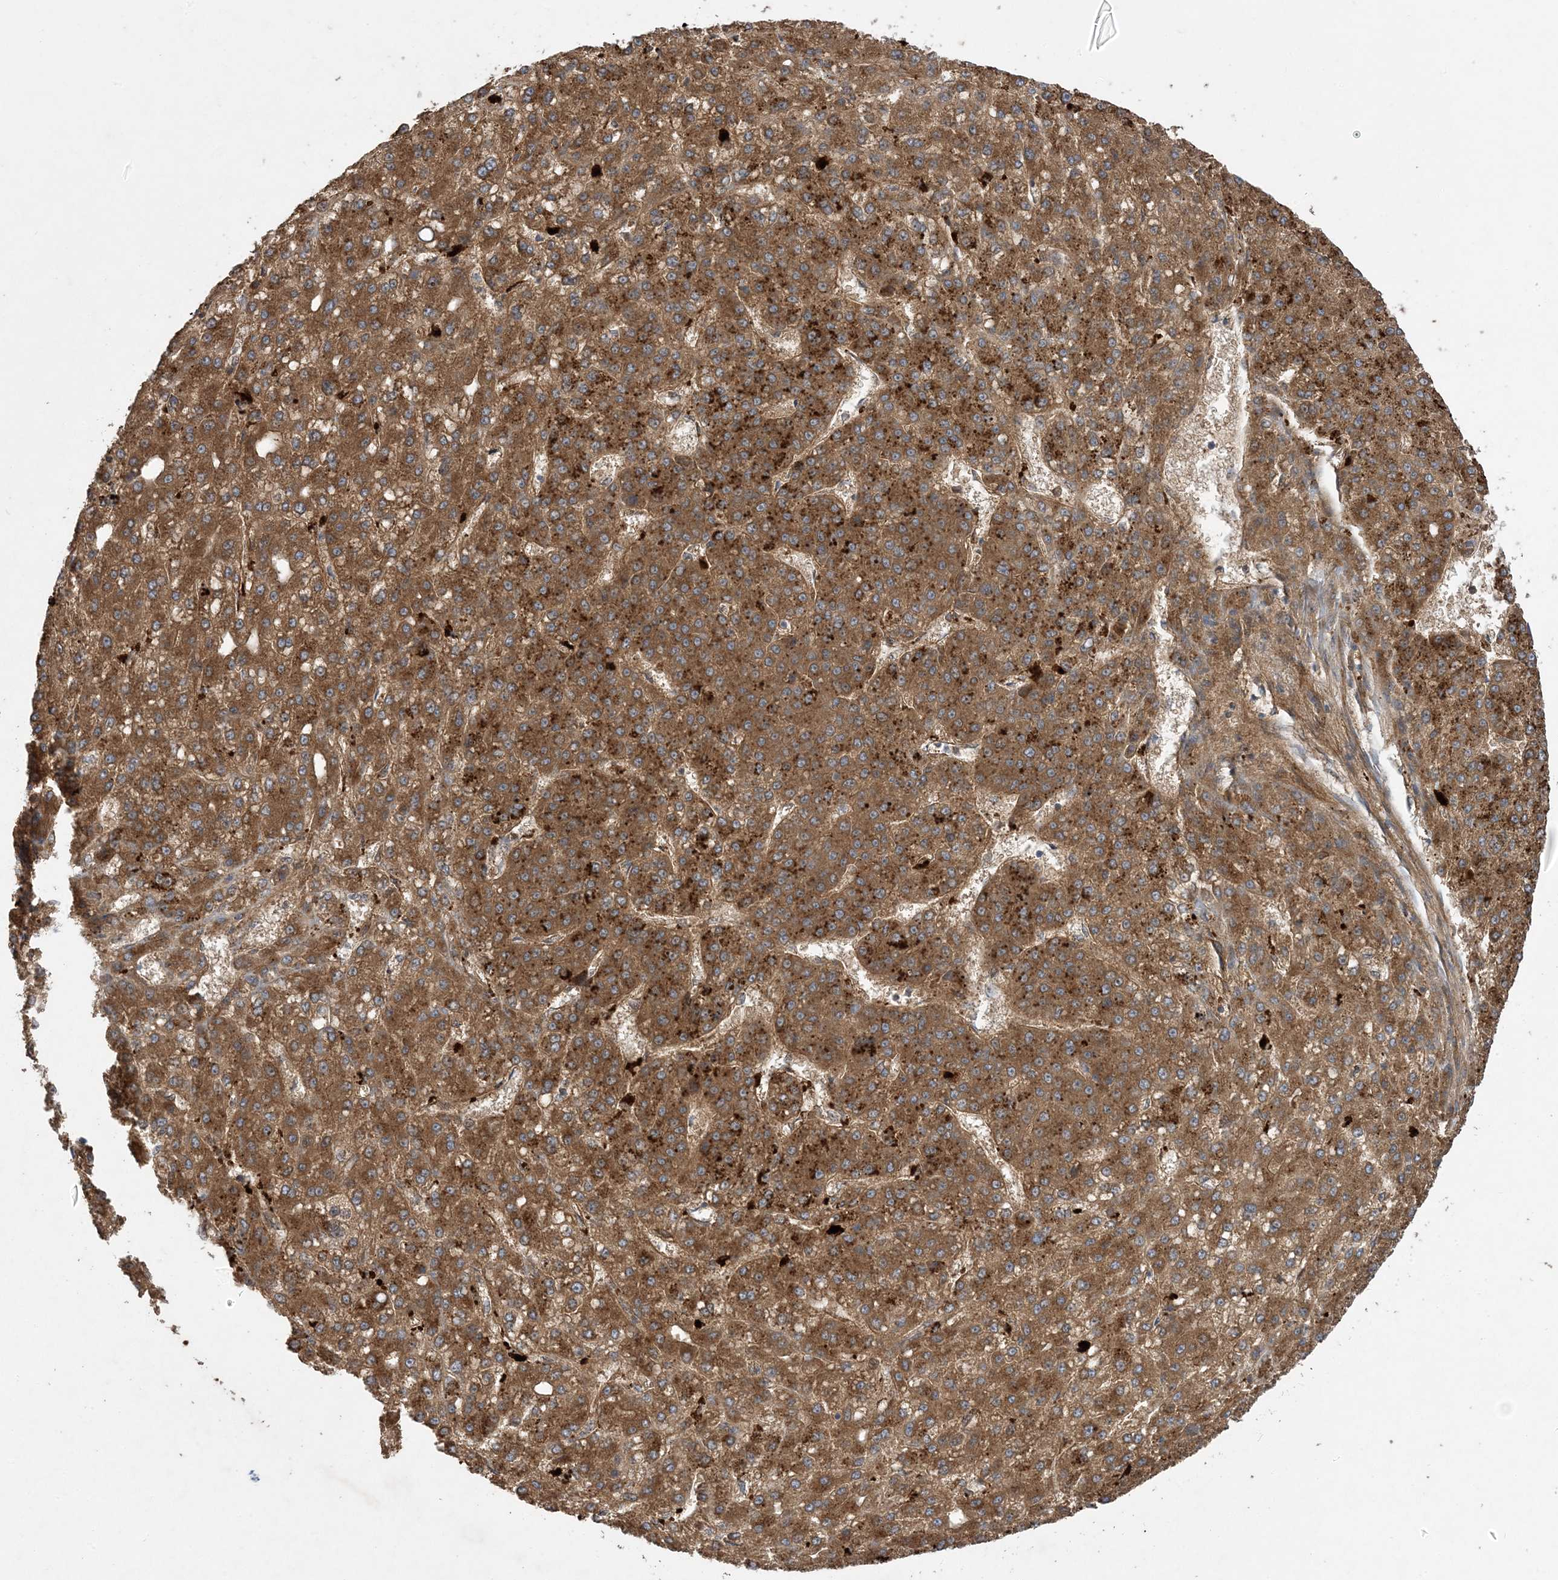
{"staining": {"intensity": "strong", "quantity": ">75%", "location": "cytoplasmic/membranous"}, "tissue": "liver cancer", "cell_type": "Tumor cells", "image_type": "cancer", "snomed": [{"axis": "morphology", "description": "Carcinoma, Hepatocellular, NOS"}, {"axis": "topography", "description": "Liver"}], "caption": "Human liver hepatocellular carcinoma stained with a brown dye demonstrates strong cytoplasmic/membranous positive positivity in about >75% of tumor cells.", "gene": "MASP2", "patient": {"sex": "male", "age": 67}}